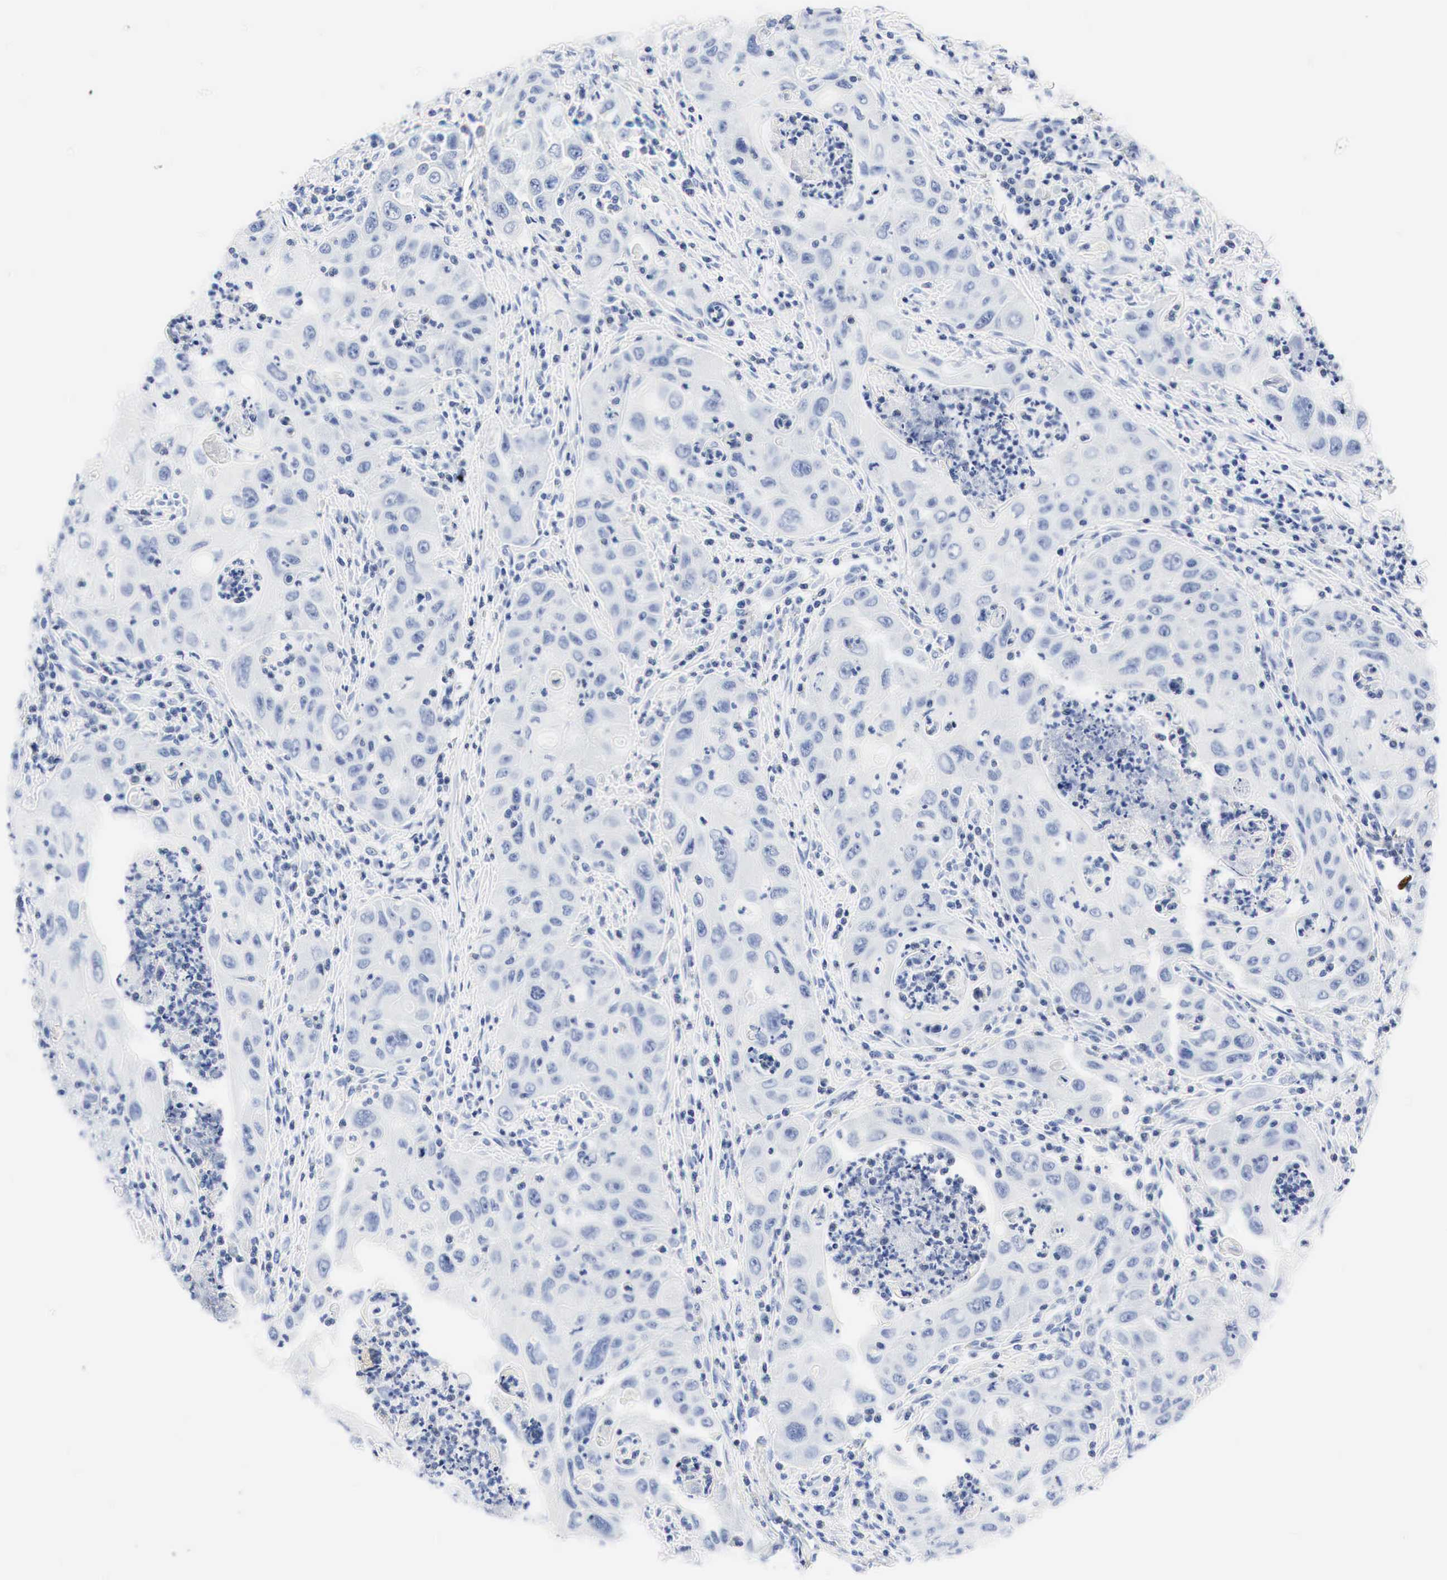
{"staining": {"intensity": "negative", "quantity": "none", "location": "none"}, "tissue": "pancreatic cancer", "cell_type": "Tumor cells", "image_type": "cancer", "snomed": [{"axis": "morphology", "description": "Adenocarcinoma, NOS"}, {"axis": "topography", "description": "Pancreas"}], "caption": "This is an immunohistochemistry (IHC) micrograph of human adenocarcinoma (pancreatic). There is no expression in tumor cells.", "gene": "NKX2-1", "patient": {"sex": "male", "age": 70}}